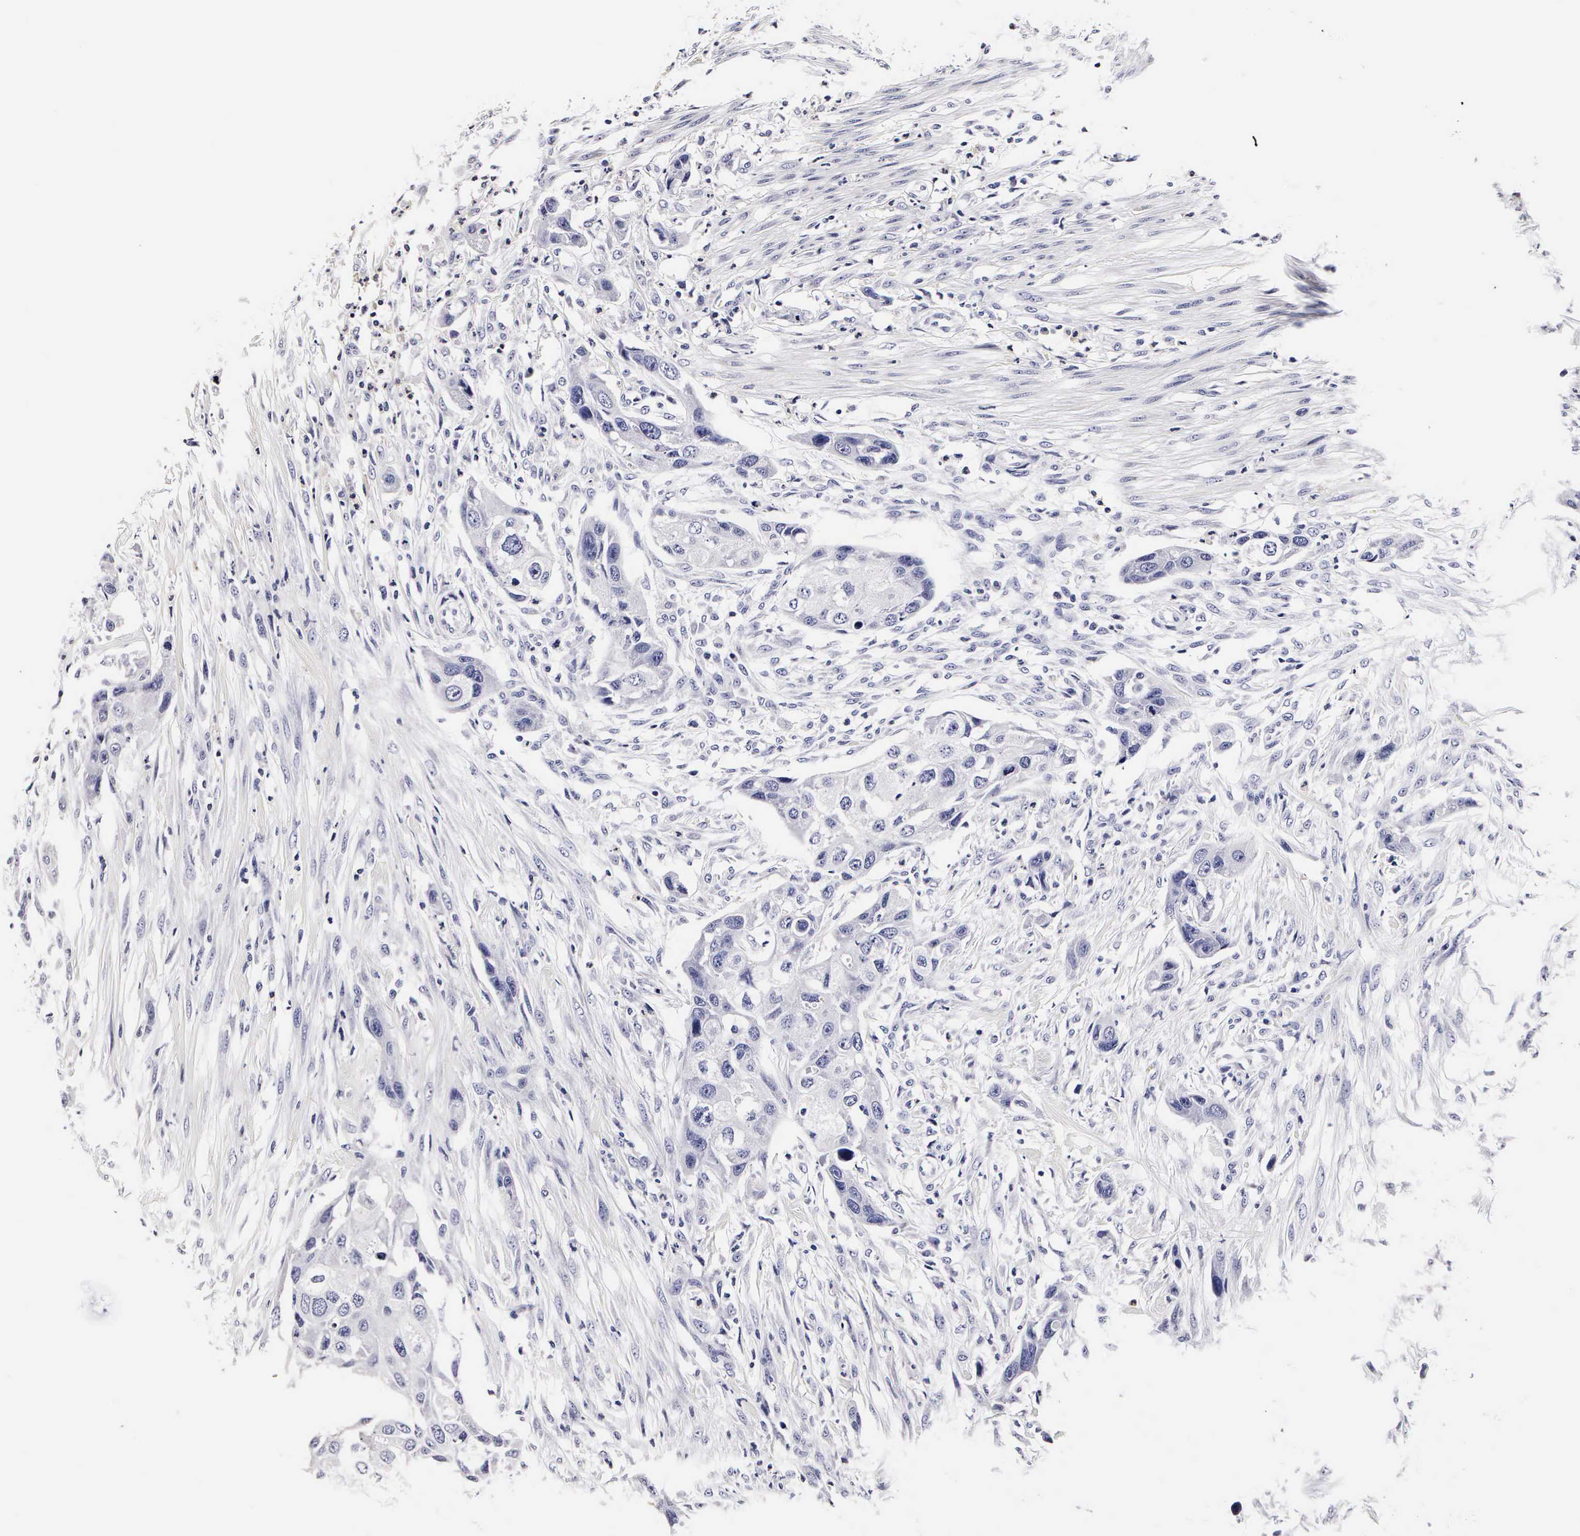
{"staining": {"intensity": "negative", "quantity": "none", "location": "none"}, "tissue": "urothelial cancer", "cell_type": "Tumor cells", "image_type": "cancer", "snomed": [{"axis": "morphology", "description": "Urothelial carcinoma, High grade"}, {"axis": "topography", "description": "Urinary bladder"}], "caption": "IHC histopathology image of urothelial cancer stained for a protein (brown), which reveals no positivity in tumor cells. (Stains: DAB (3,3'-diaminobenzidine) IHC with hematoxylin counter stain, Microscopy: brightfield microscopy at high magnification).", "gene": "RNASE6", "patient": {"sex": "male", "age": 55}}